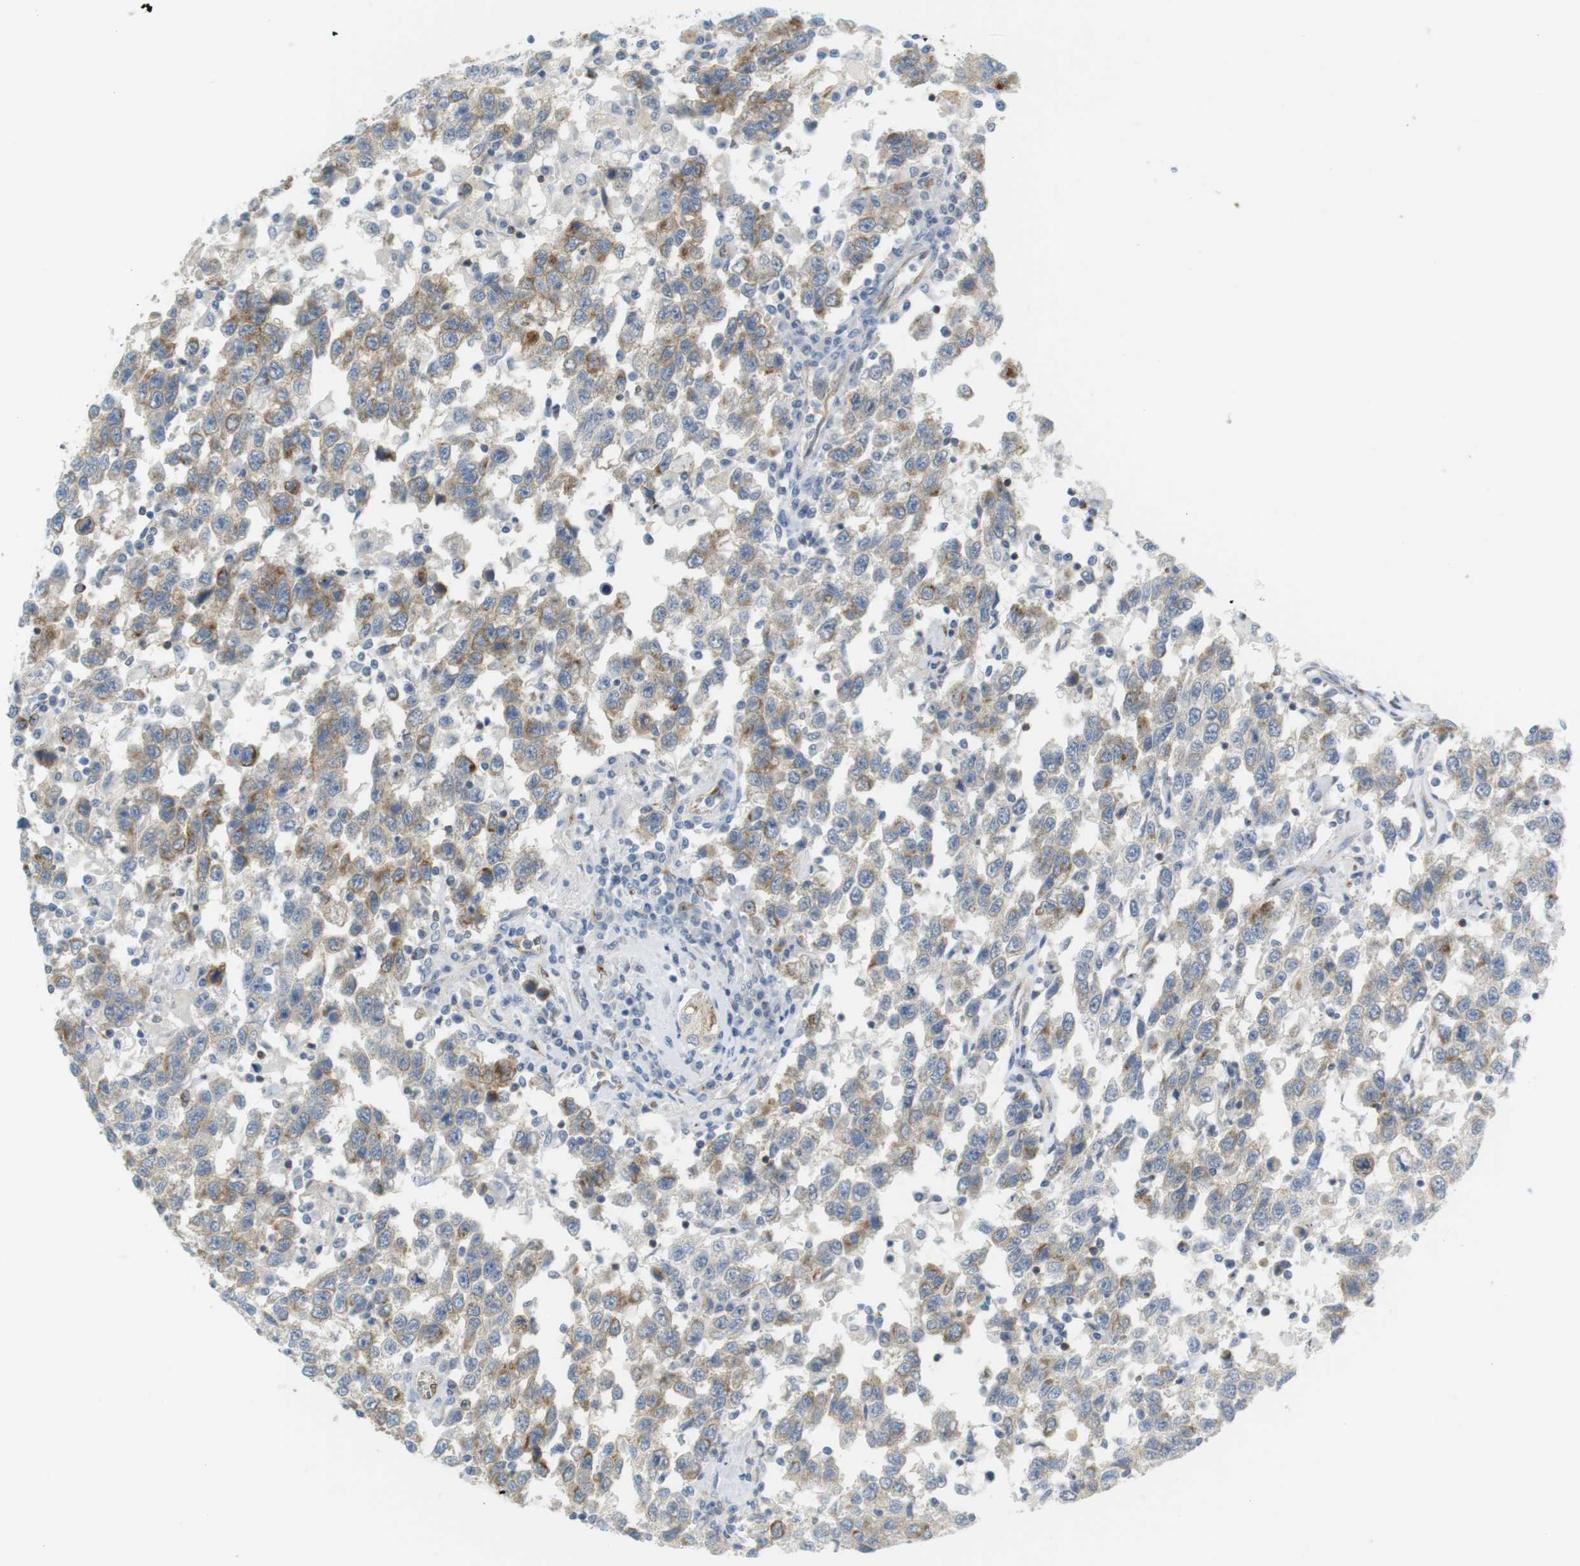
{"staining": {"intensity": "moderate", "quantity": ">75%", "location": "cytoplasmic/membranous"}, "tissue": "testis cancer", "cell_type": "Tumor cells", "image_type": "cancer", "snomed": [{"axis": "morphology", "description": "Seminoma, NOS"}, {"axis": "topography", "description": "Testis"}], "caption": "Immunohistochemistry staining of testis cancer, which exhibits medium levels of moderate cytoplasmic/membranous expression in about >75% of tumor cells indicating moderate cytoplasmic/membranous protein staining. The staining was performed using DAB (brown) for protein detection and nuclei were counterstained in hematoxylin (blue).", "gene": "F2R", "patient": {"sex": "male", "age": 41}}